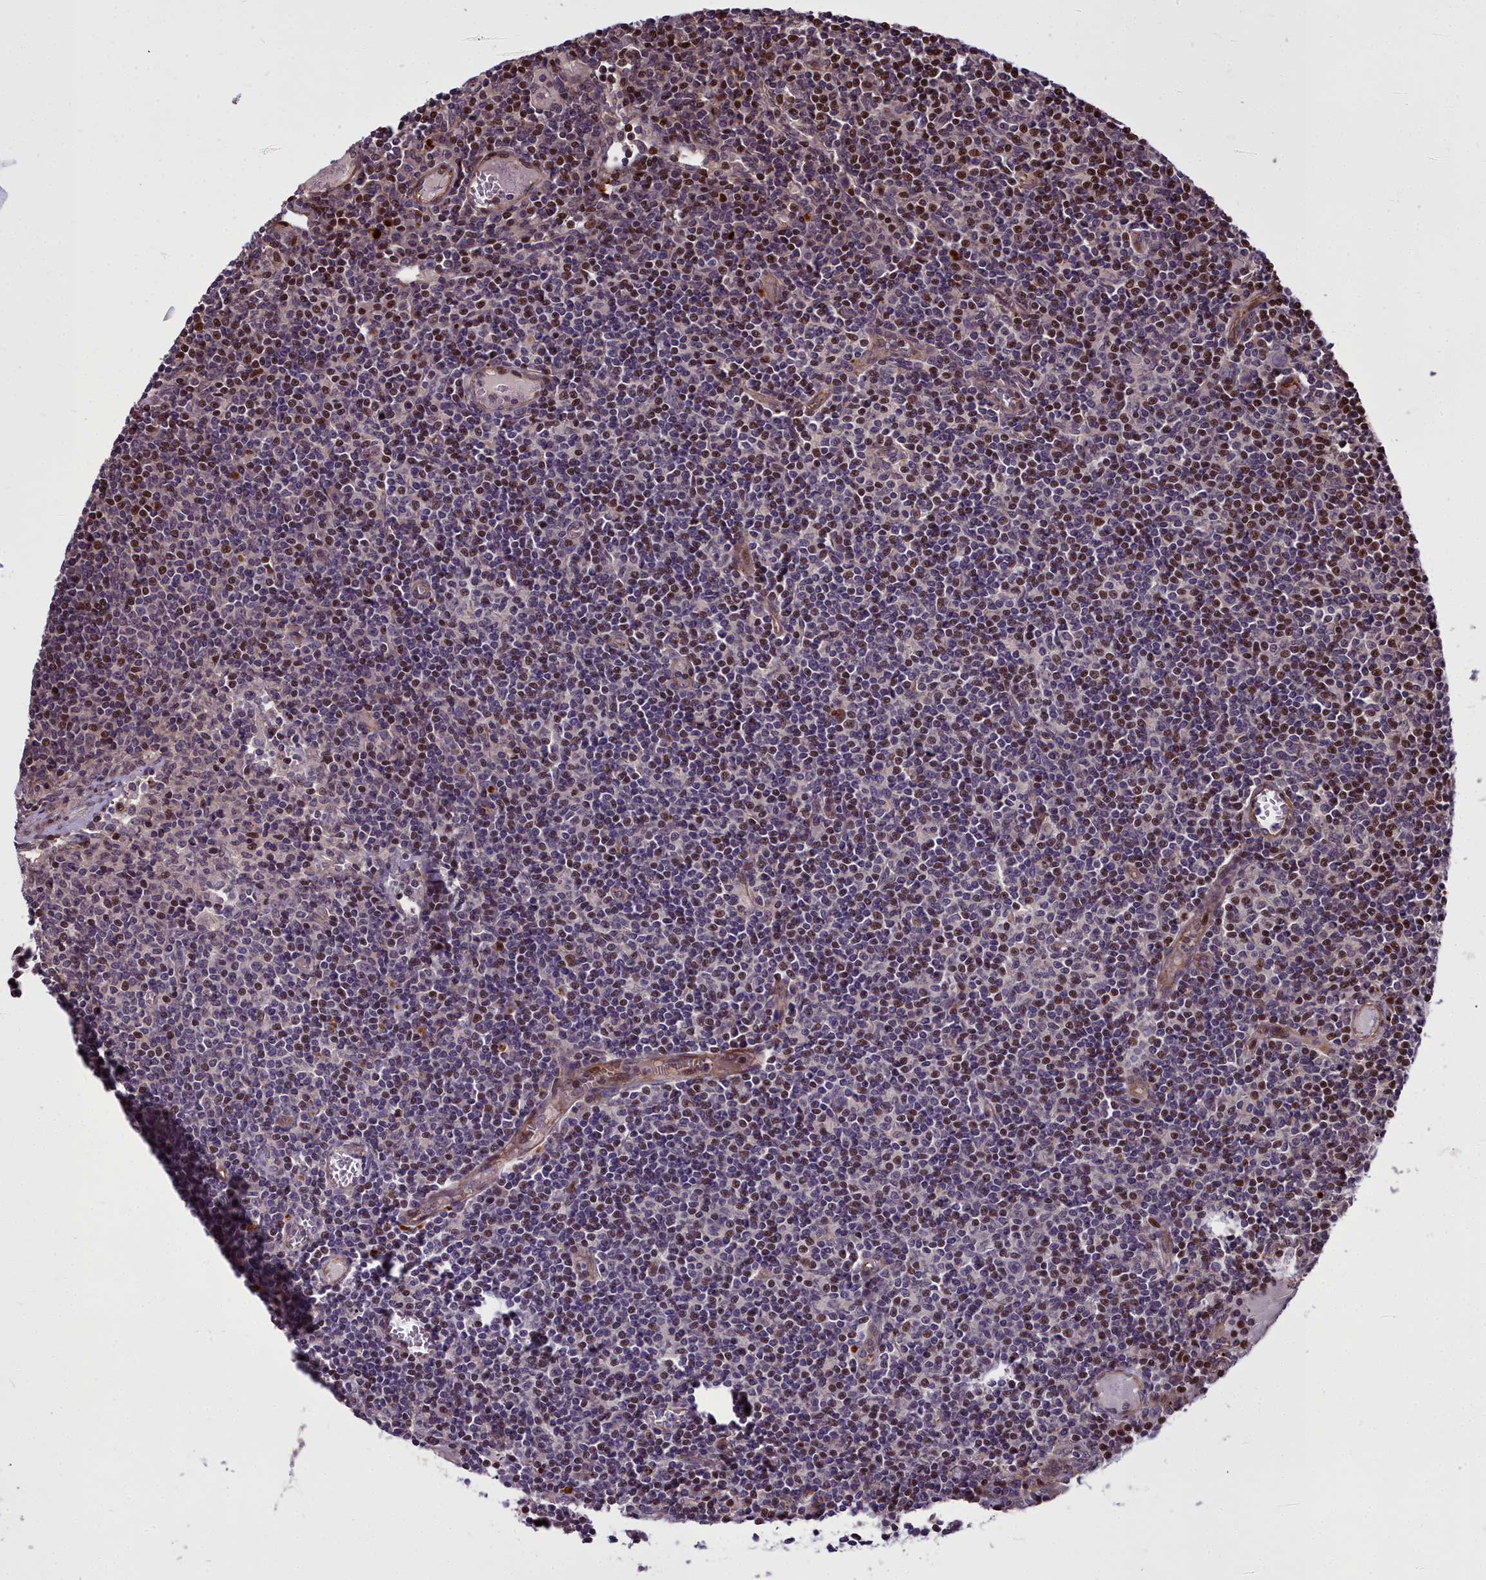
{"staining": {"intensity": "moderate", "quantity": "25%-75%", "location": "nuclear"}, "tissue": "lymph node", "cell_type": "Germinal center cells", "image_type": "normal", "snomed": [{"axis": "morphology", "description": "Normal tissue, NOS"}, {"axis": "topography", "description": "Lymph node"}], "caption": "Germinal center cells reveal moderate nuclear positivity in approximately 25%-75% of cells in normal lymph node.", "gene": "GLYATL3", "patient": {"sex": "female", "age": 55}}